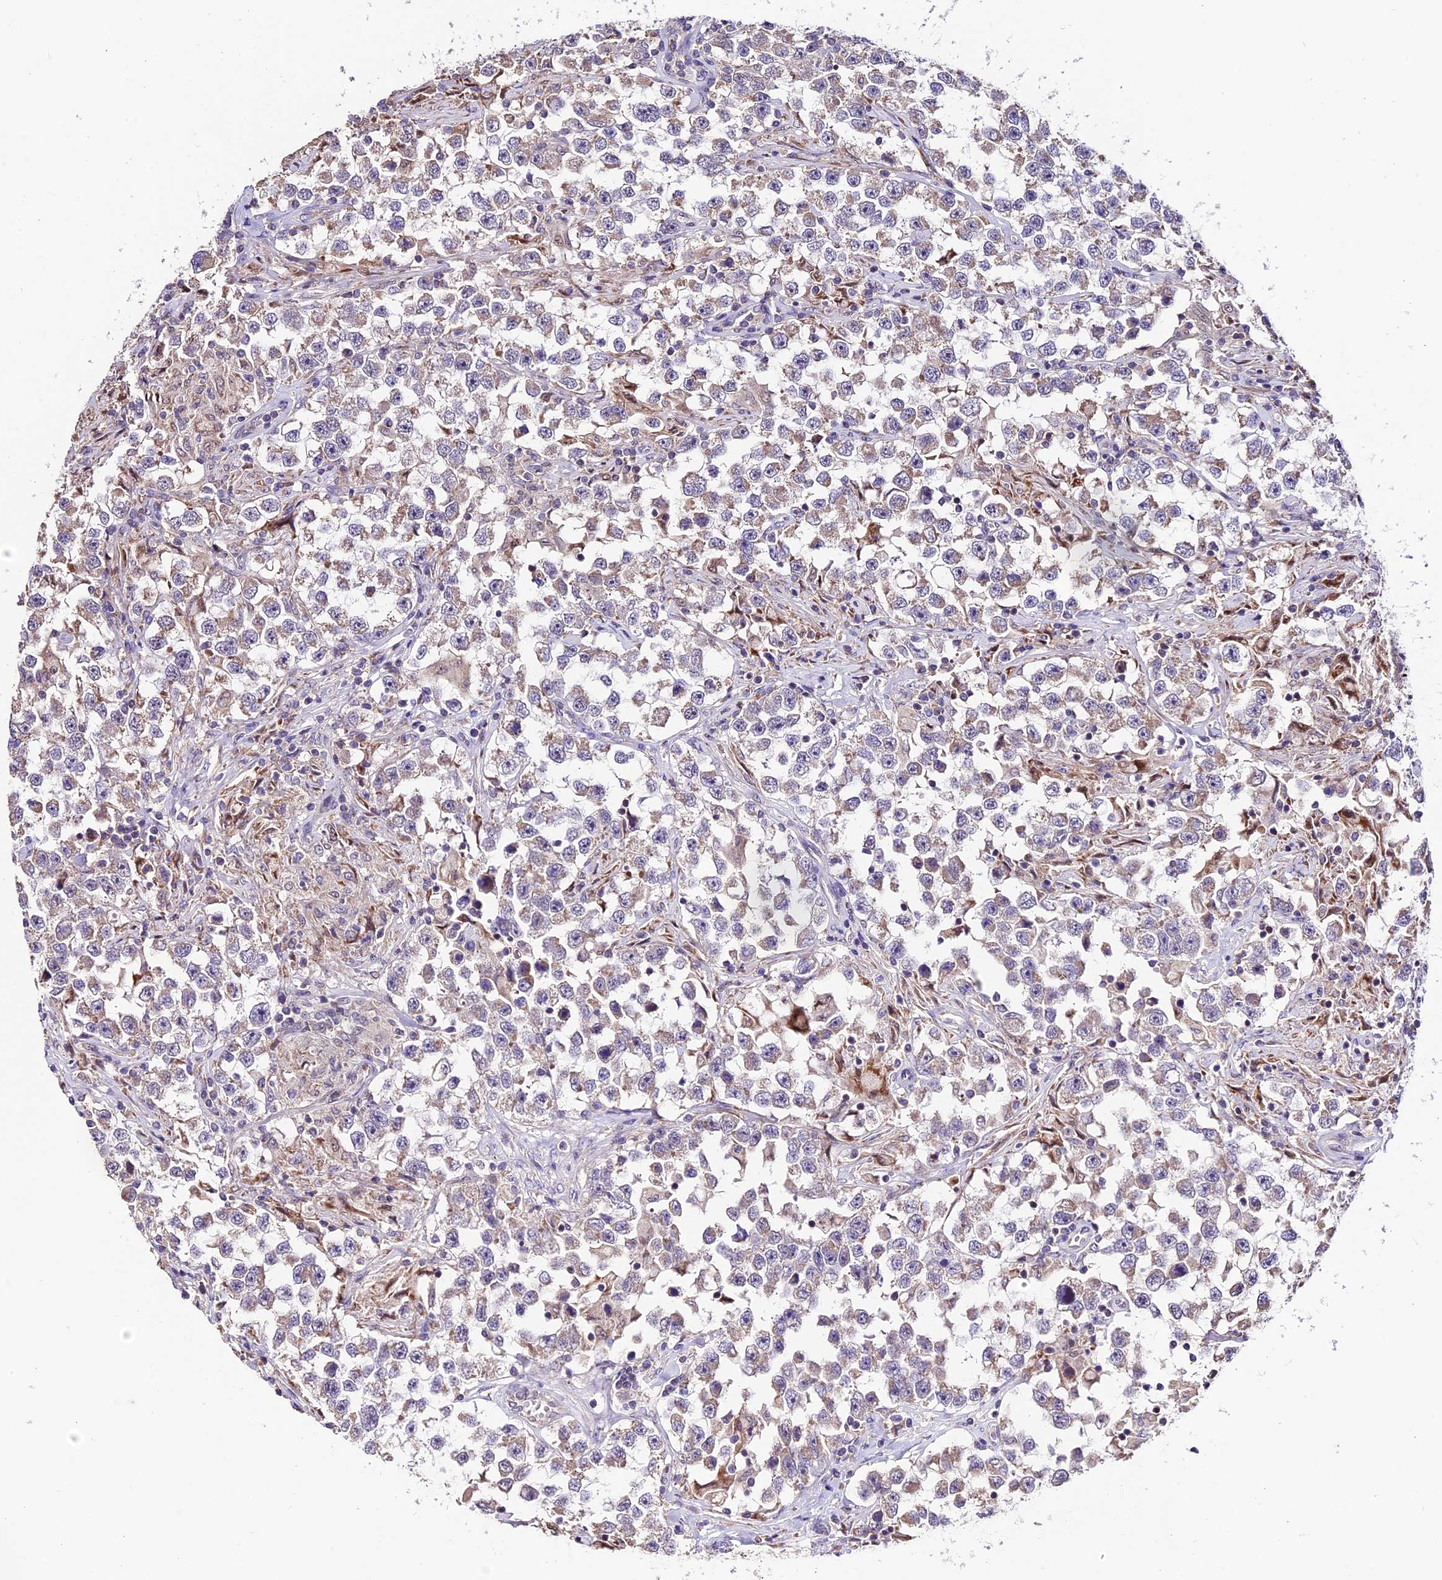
{"staining": {"intensity": "negative", "quantity": "none", "location": "none"}, "tissue": "testis cancer", "cell_type": "Tumor cells", "image_type": "cancer", "snomed": [{"axis": "morphology", "description": "Seminoma, NOS"}, {"axis": "topography", "description": "Testis"}], "caption": "Immunohistochemistry of testis cancer exhibits no expression in tumor cells.", "gene": "DDX28", "patient": {"sex": "male", "age": 46}}